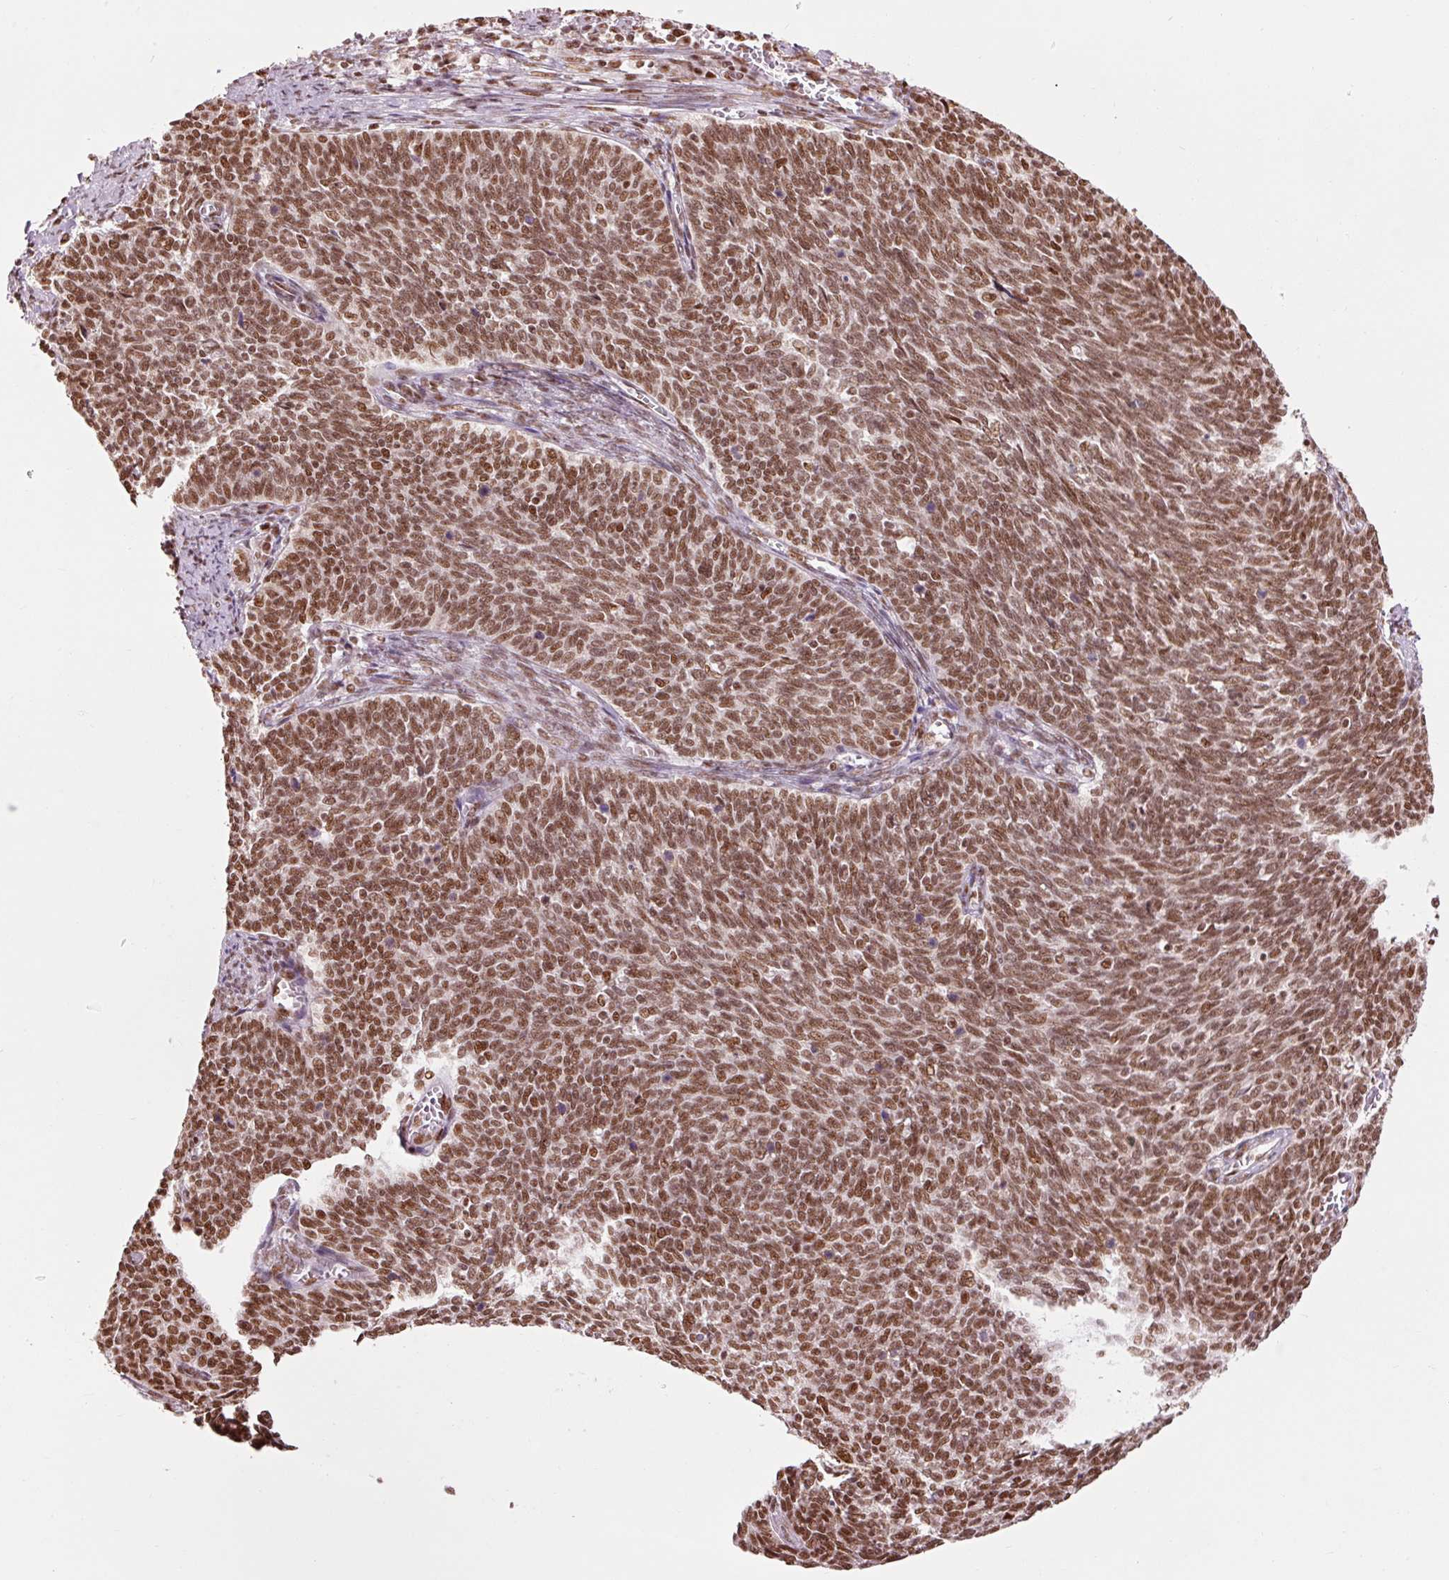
{"staining": {"intensity": "strong", "quantity": ">75%", "location": "nuclear"}, "tissue": "cervical cancer", "cell_type": "Tumor cells", "image_type": "cancer", "snomed": [{"axis": "morphology", "description": "Squamous cell carcinoma, NOS"}, {"axis": "topography", "description": "Cervix"}], "caption": "Immunohistochemical staining of cervical cancer (squamous cell carcinoma) shows strong nuclear protein expression in about >75% of tumor cells. (Brightfield microscopy of DAB IHC at high magnification).", "gene": "ZBTB44", "patient": {"sex": "female", "age": 39}}